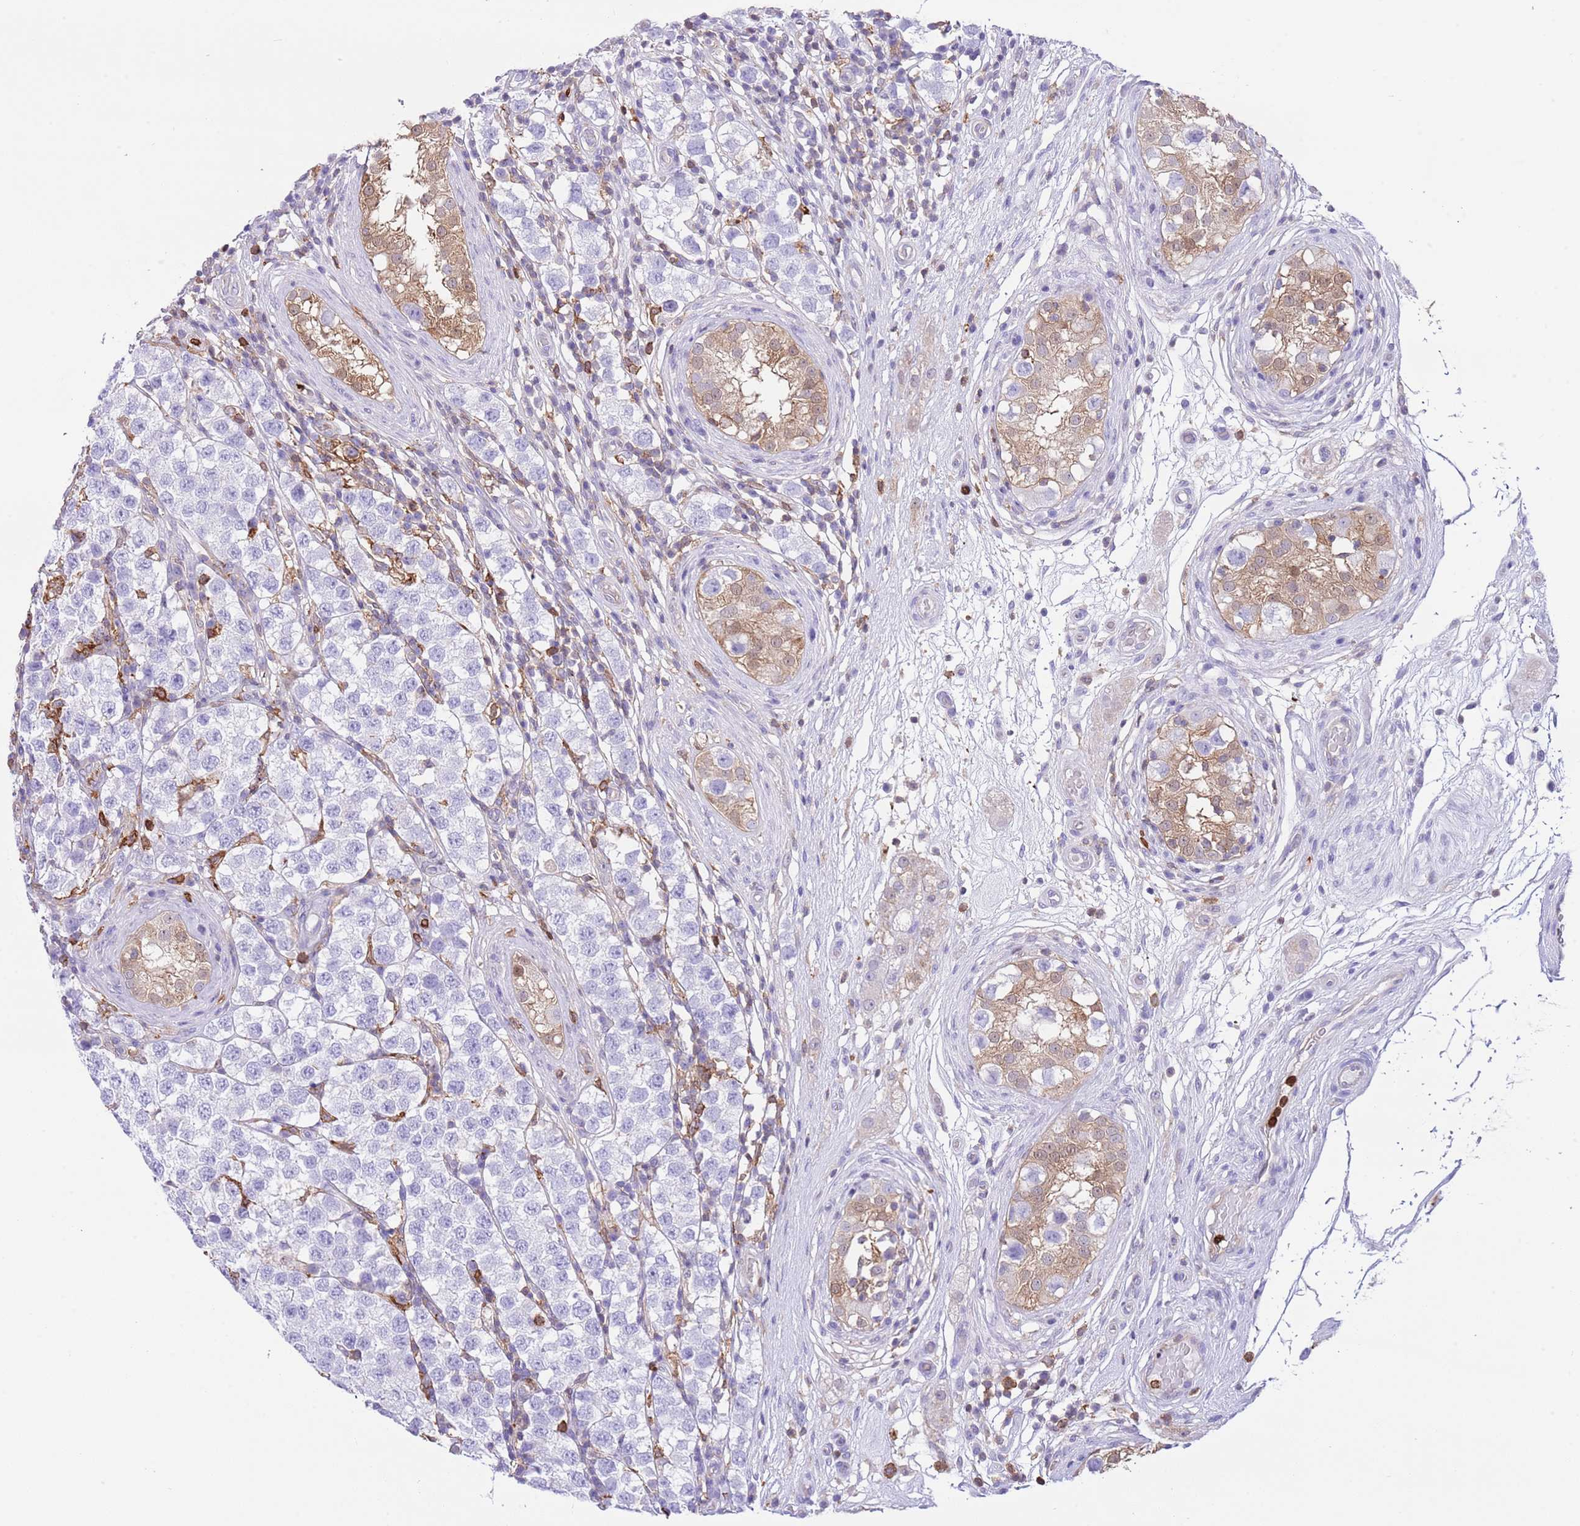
{"staining": {"intensity": "negative", "quantity": "none", "location": "none"}, "tissue": "testis cancer", "cell_type": "Tumor cells", "image_type": "cancer", "snomed": [{"axis": "morphology", "description": "Seminoma, NOS"}, {"axis": "topography", "description": "Testis"}], "caption": "DAB immunohistochemical staining of human testis cancer exhibits no significant expression in tumor cells.", "gene": "EFHD2", "patient": {"sex": "male", "age": 34}}